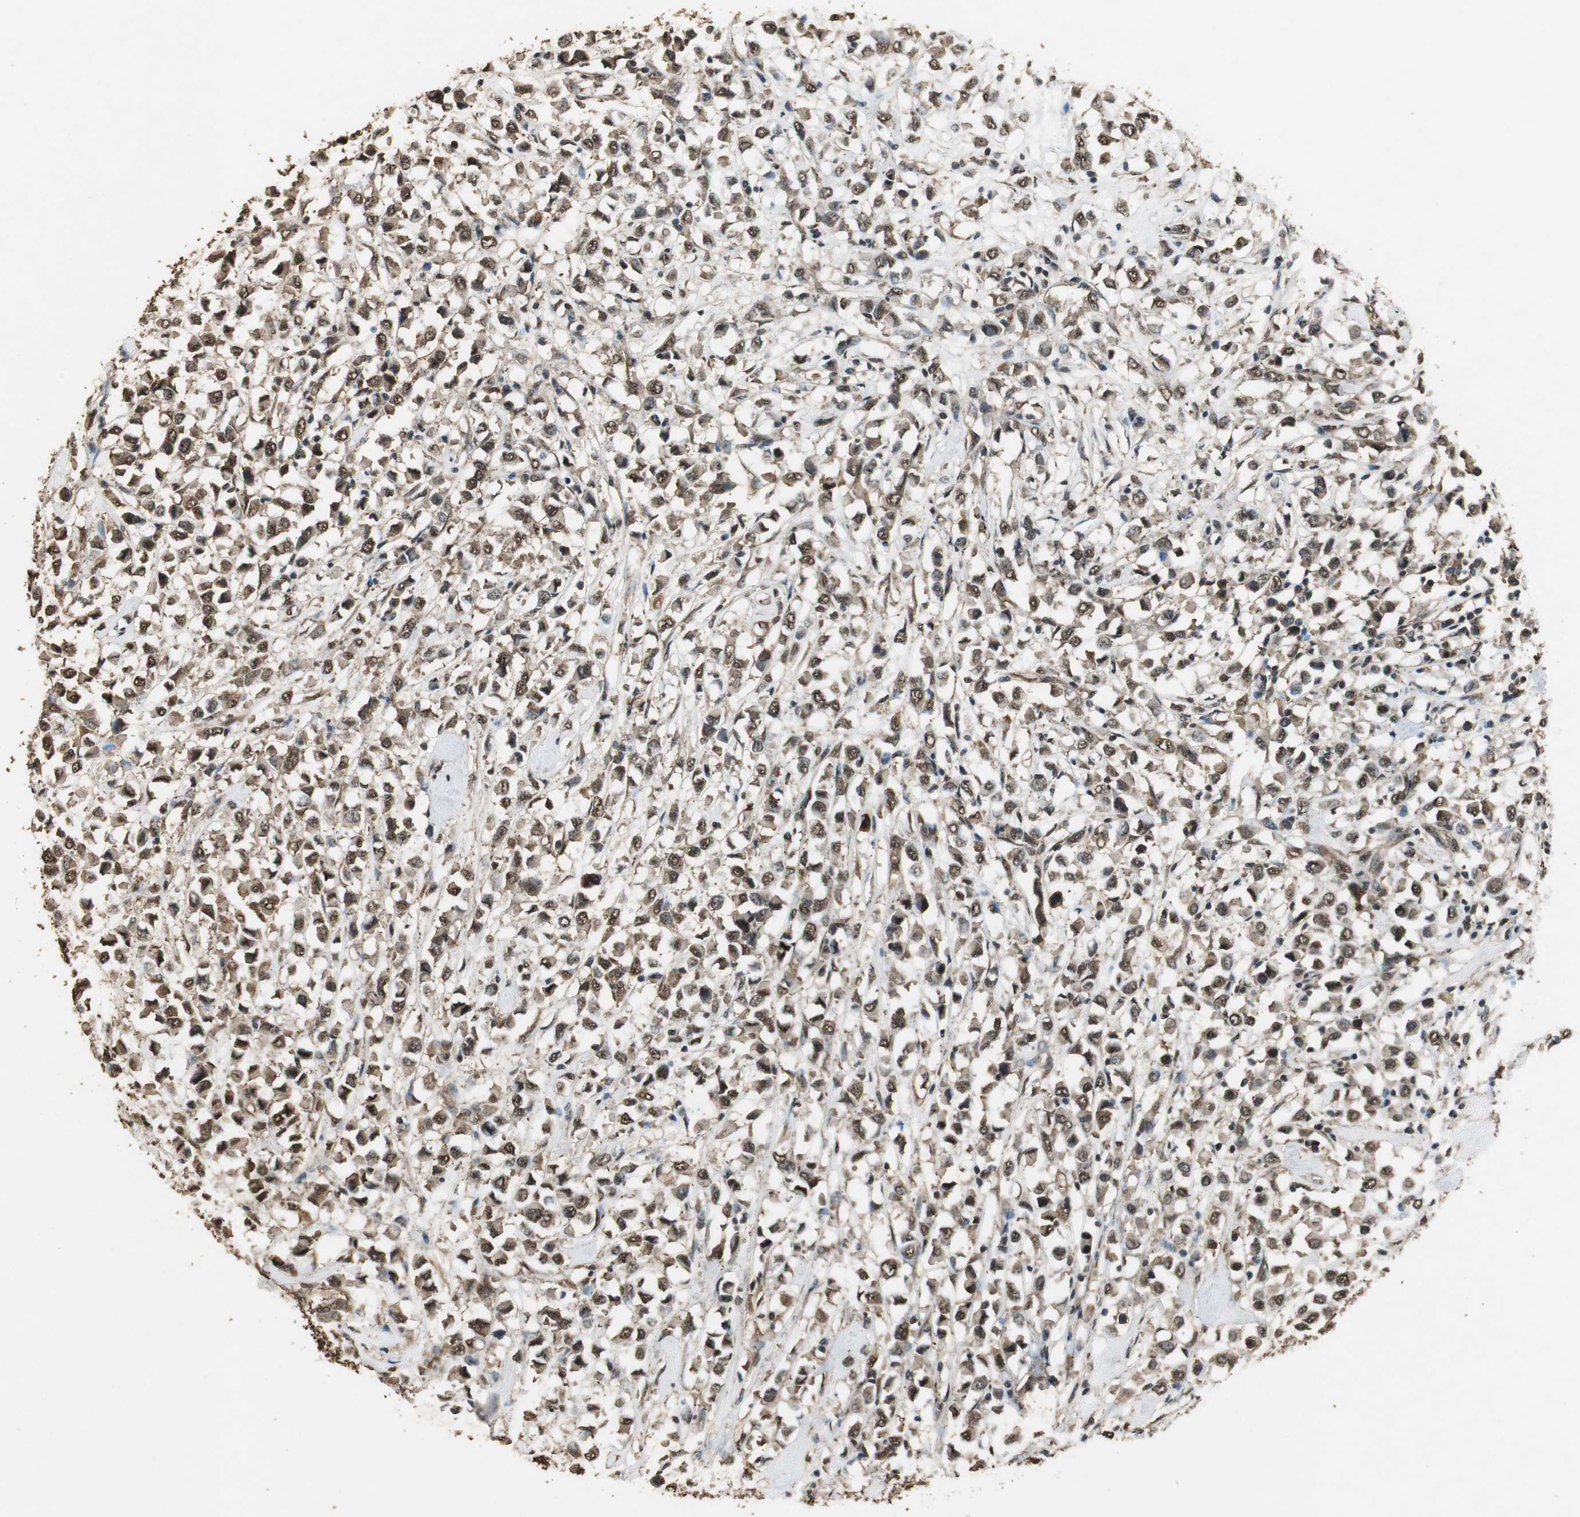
{"staining": {"intensity": "strong", "quantity": ">75%", "location": "cytoplasmic/membranous,nuclear"}, "tissue": "breast cancer", "cell_type": "Tumor cells", "image_type": "cancer", "snomed": [{"axis": "morphology", "description": "Duct carcinoma"}, {"axis": "topography", "description": "Breast"}], "caption": "Immunohistochemical staining of breast cancer demonstrates strong cytoplasmic/membranous and nuclear protein staining in about >75% of tumor cells. (IHC, brightfield microscopy, high magnification).", "gene": "PPP1R13B", "patient": {"sex": "female", "age": 61}}